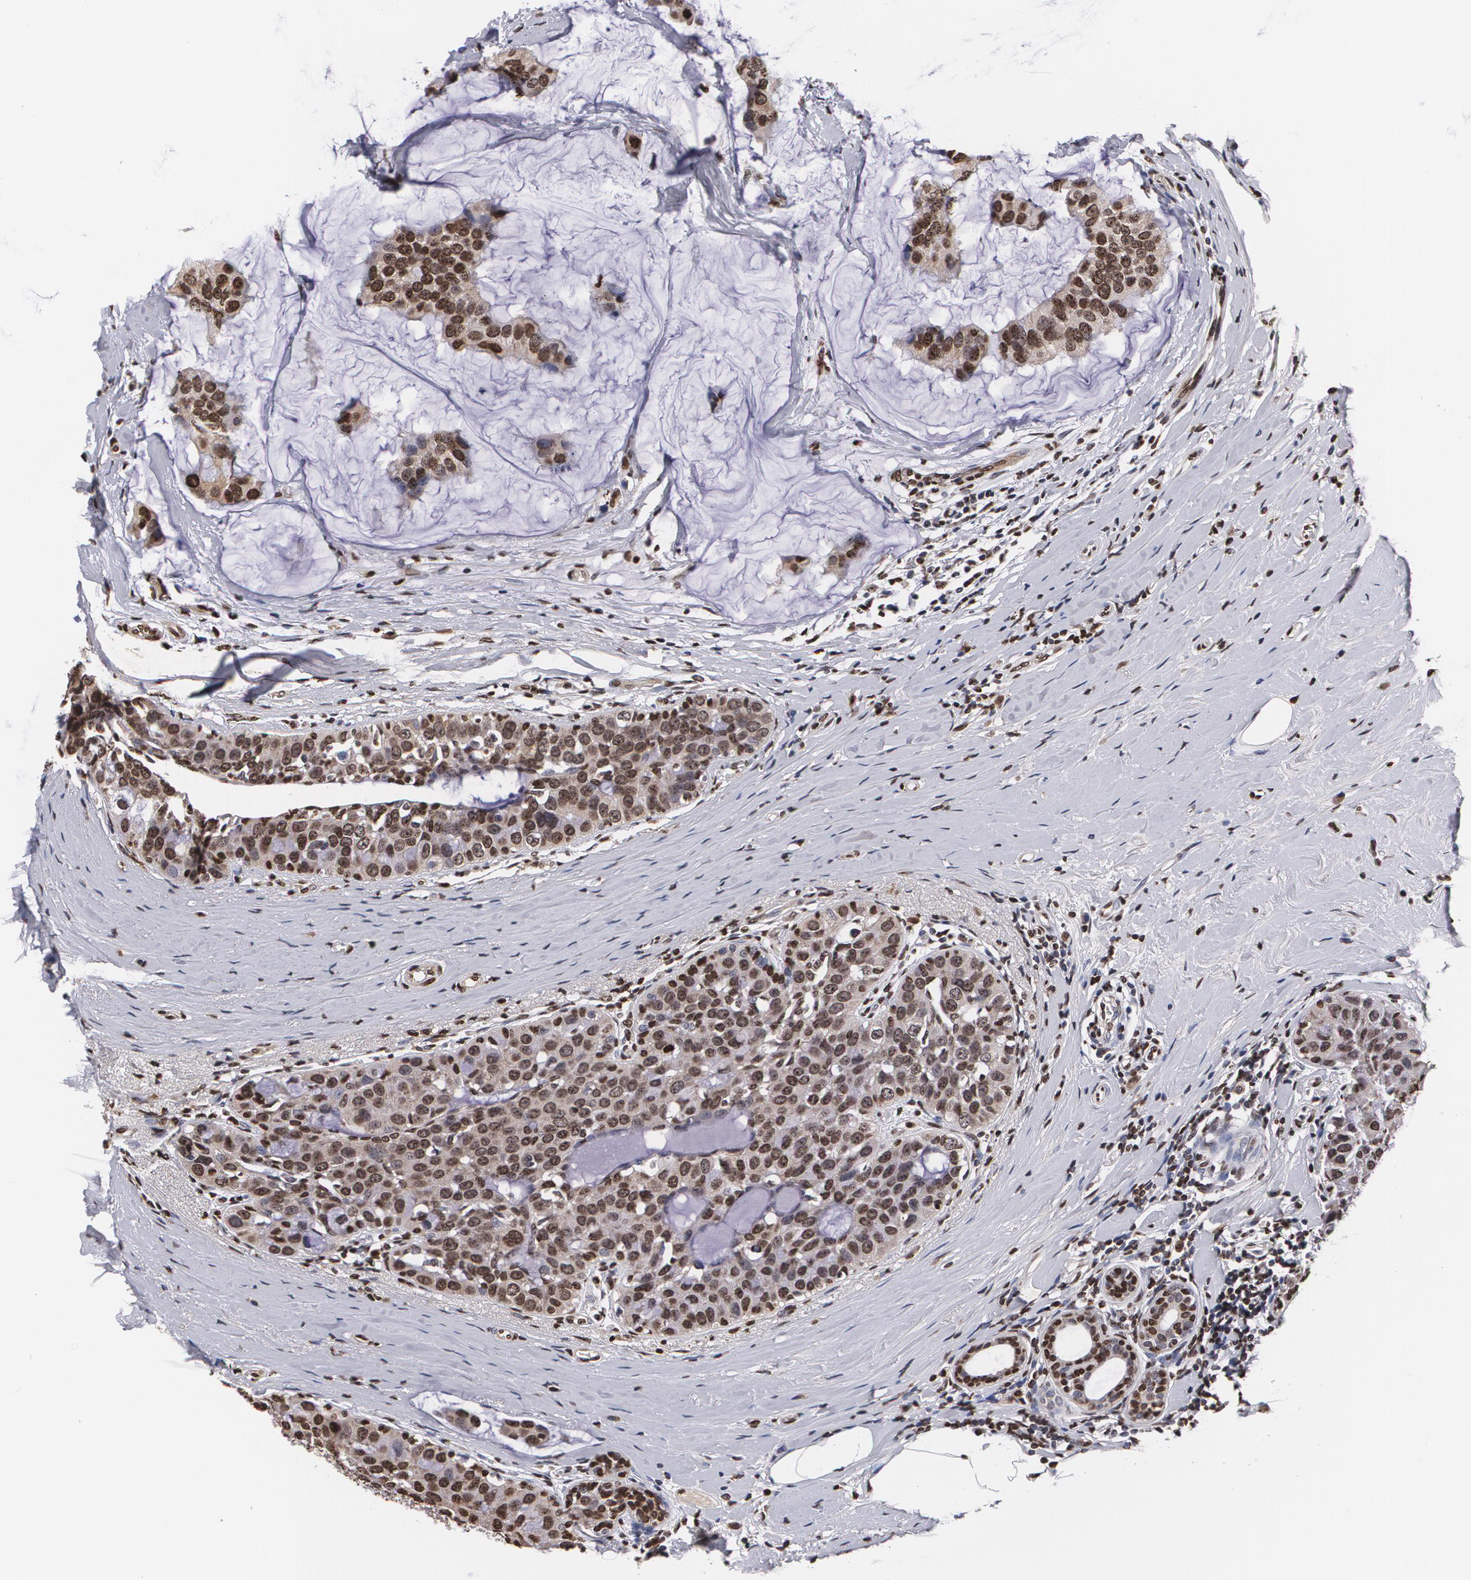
{"staining": {"intensity": "moderate", "quantity": ">75%", "location": "cytoplasmic/membranous,nuclear"}, "tissue": "breast cancer", "cell_type": "Tumor cells", "image_type": "cancer", "snomed": [{"axis": "morphology", "description": "Normal tissue, NOS"}, {"axis": "morphology", "description": "Duct carcinoma"}, {"axis": "topography", "description": "Breast"}], "caption": "Moderate cytoplasmic/membranous and nuclear positivity is appreciated in approximately >75% of tumor cells in breast cancer (infiltrating ductal carcinoma). The staining is performed using DAB (3,3'-diaminobenzidine) brown chromogen to label protein expression. The nuclei are counter-stained blue using hematoxylin.", "gene": "MVP", "patient": {"sex": "female", "age": 50}}